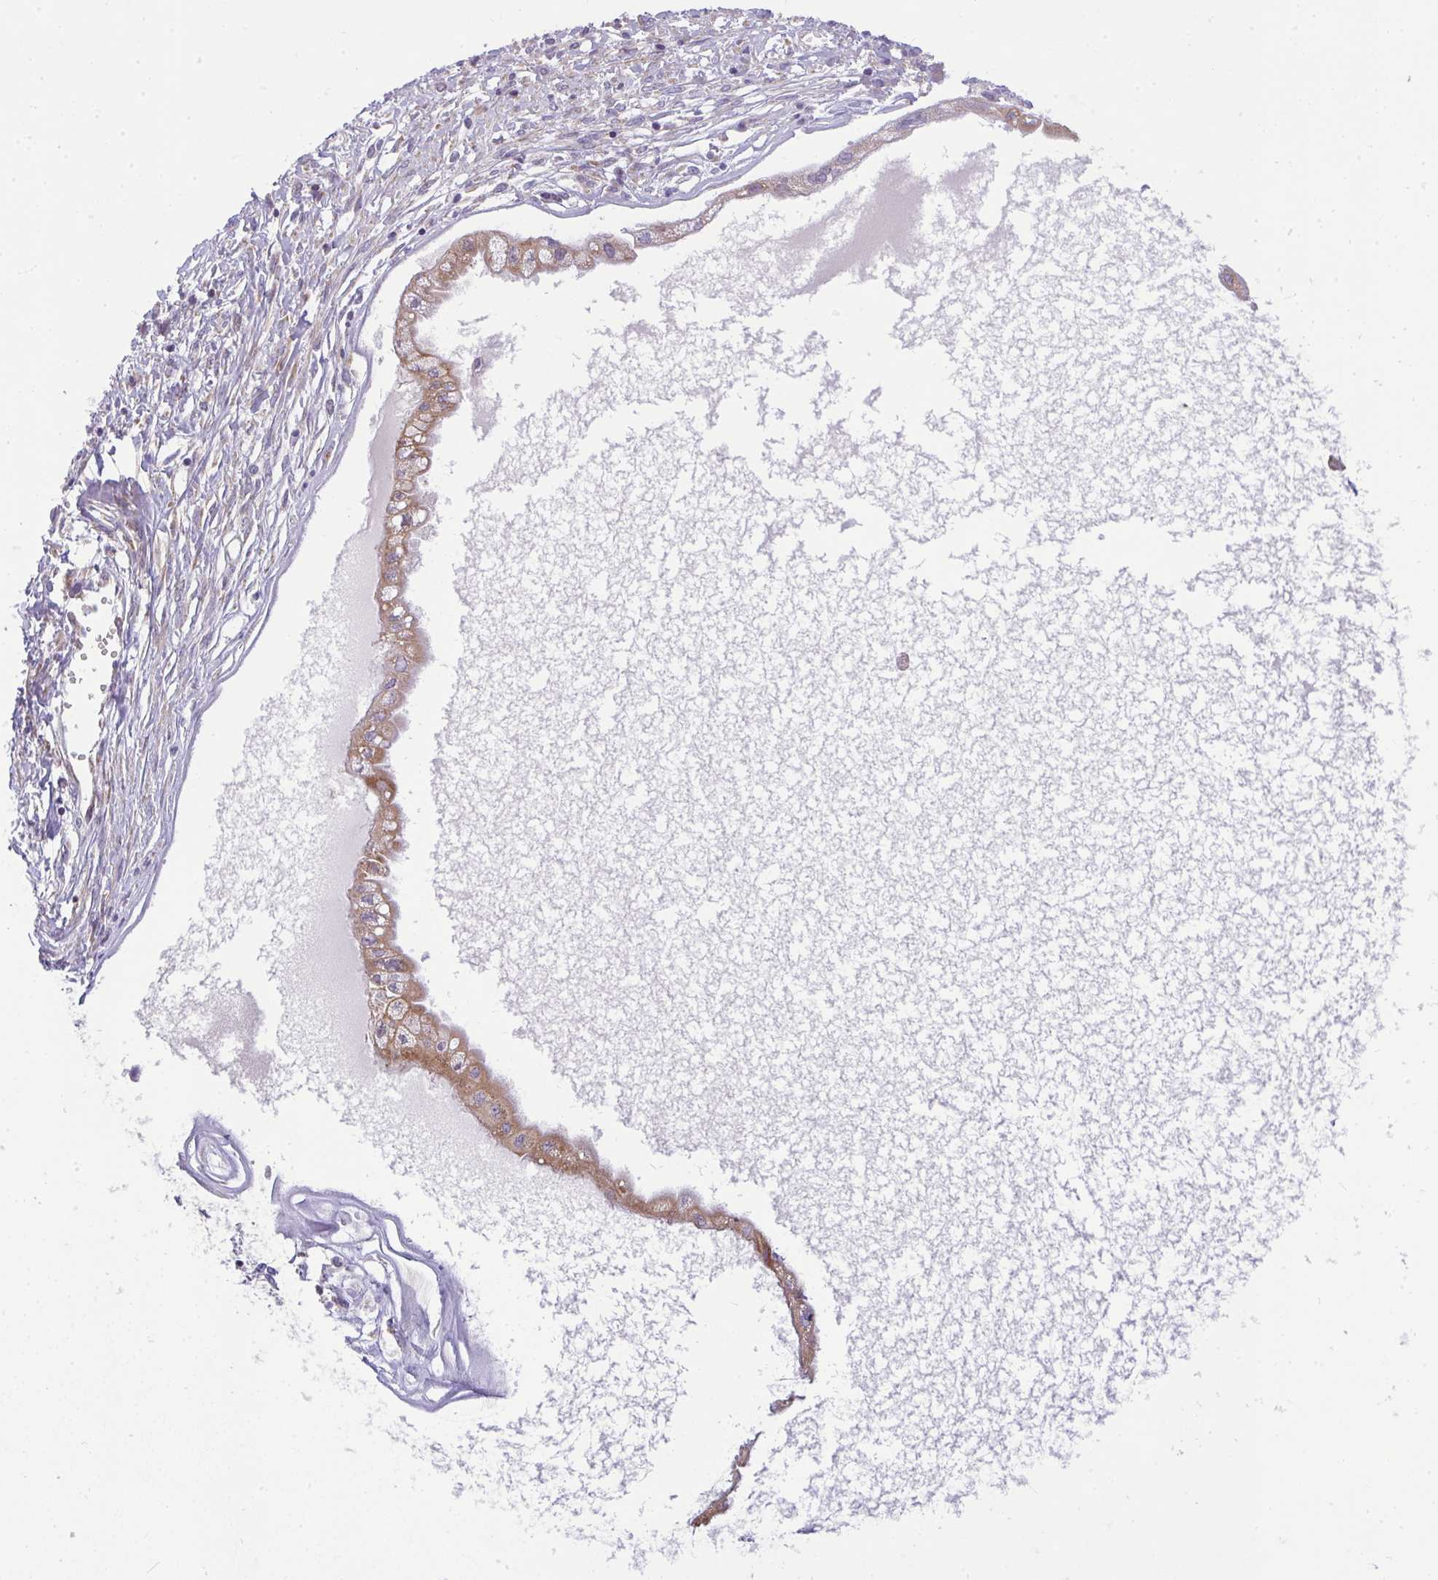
{"staining": {"intensity": "moderate", "quantity": "25%-75%", "location": "cytoplasmic/membranous"}, "tissue": "ovarian cancer", "cell_type": "Tumor cells", "image_type": "cancer", "snomed": [{"axis": "morphology", "description": "Cystadenocarcinoma, mucinous, NOS"}, {"axis": "topography", "description": "Ovary"}], "caption": "Human ovarian cancer stained with a protein marker shows moderate staining in tumor cells.", "gene": "CEP63", "patient": {"sex": "female", "age": 34}}